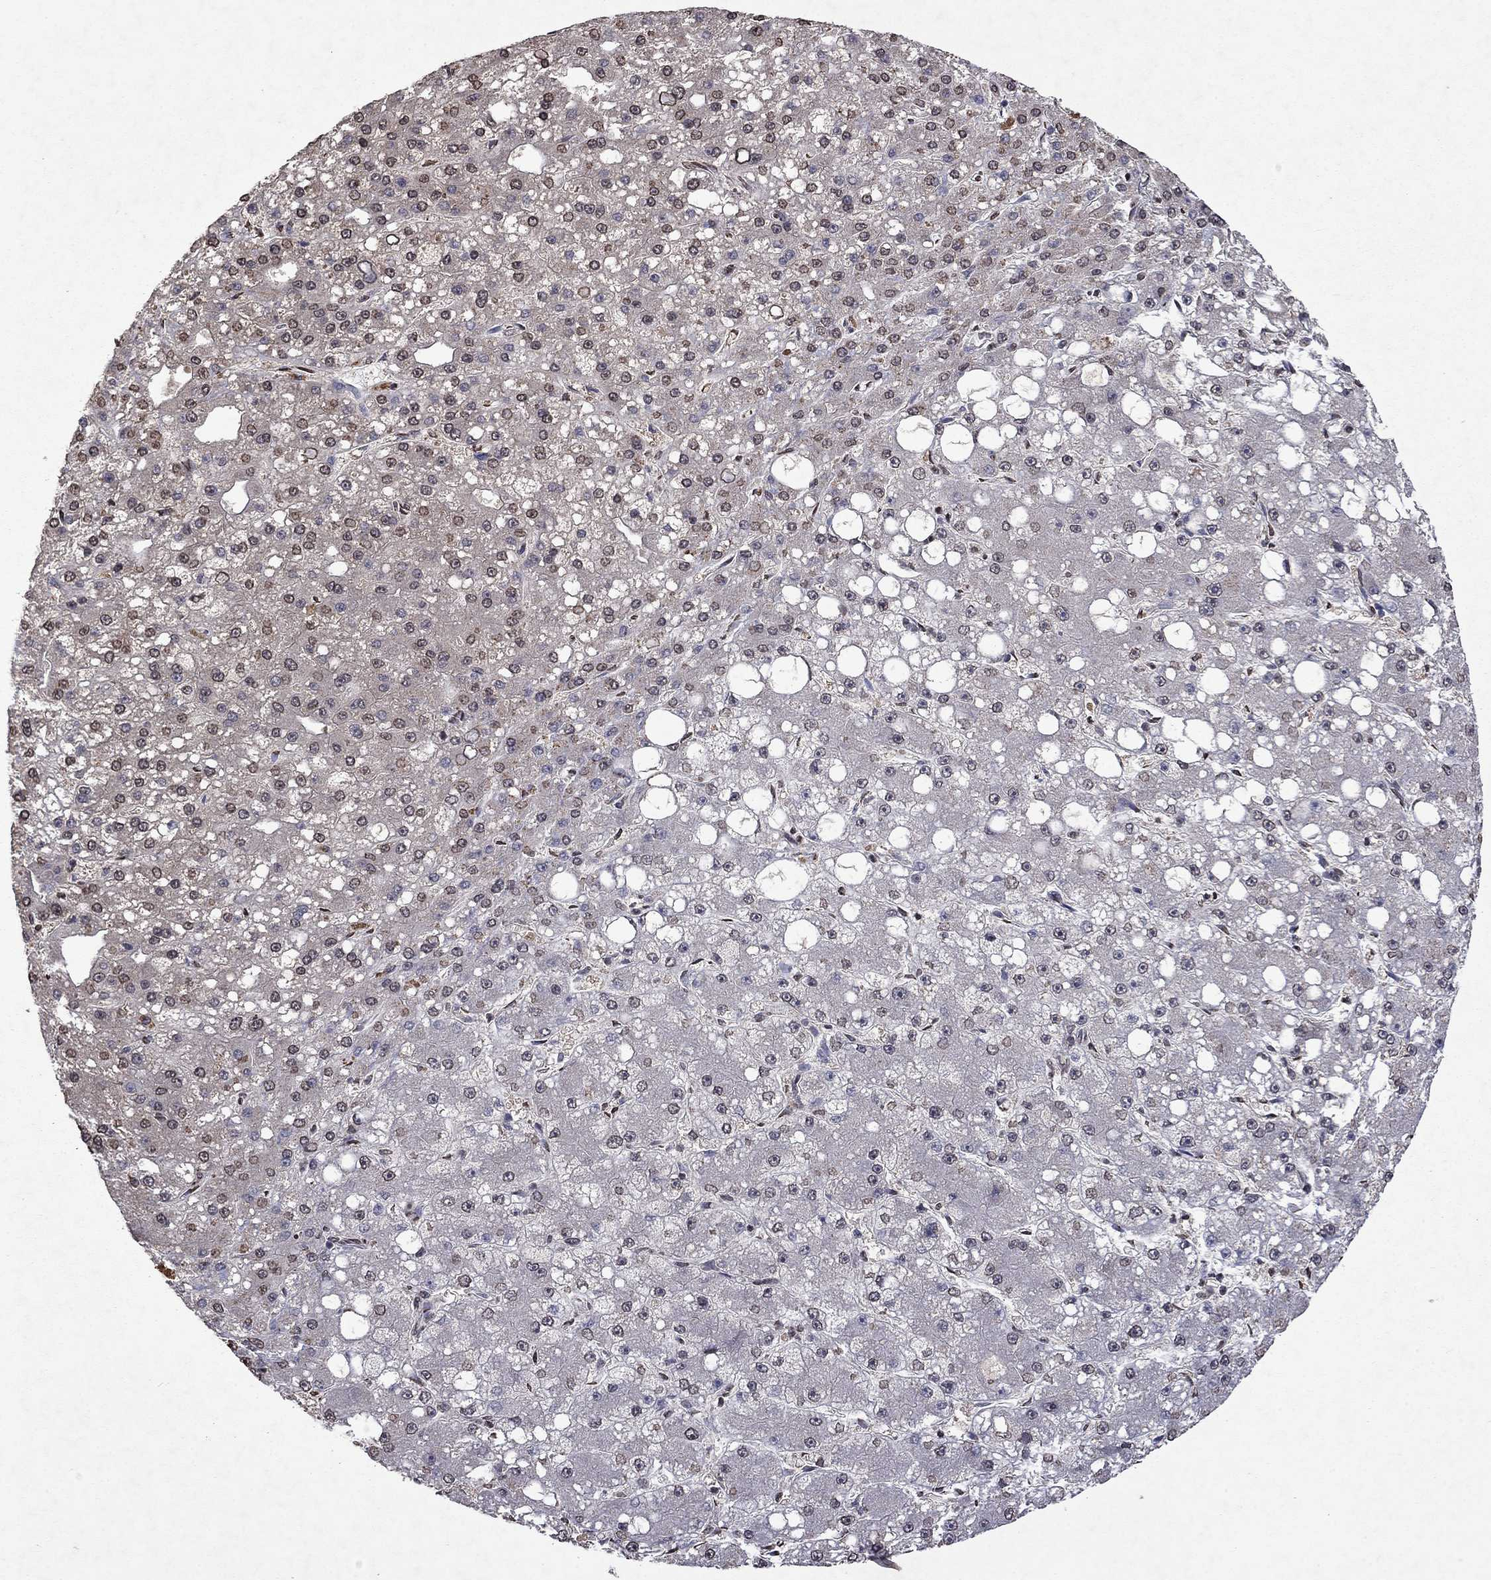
{"staining": {"intensity": "strong", "quantity": "<25%", "location": "cytoplasmic/membranous,nuclear"}, "tissue": "liver cancer", "cell_type": "Tumor cells", "image_type": "cancer", "snomed": [{"axis": "morphology", "description": "Carcinoma, Hepatocellular, NOS"}, {"axis": "topography", "description": "Liver"}], "caption": "Strong cytoplasmic/membranous and nuclear staining for a protein is appreciated in about <25% of tumor cells of liver cancer (hepatocellular carcinoma) using immunohistochemistry.", "gene": "TTC38", "patient": {"sex": "male", "age": 67}}